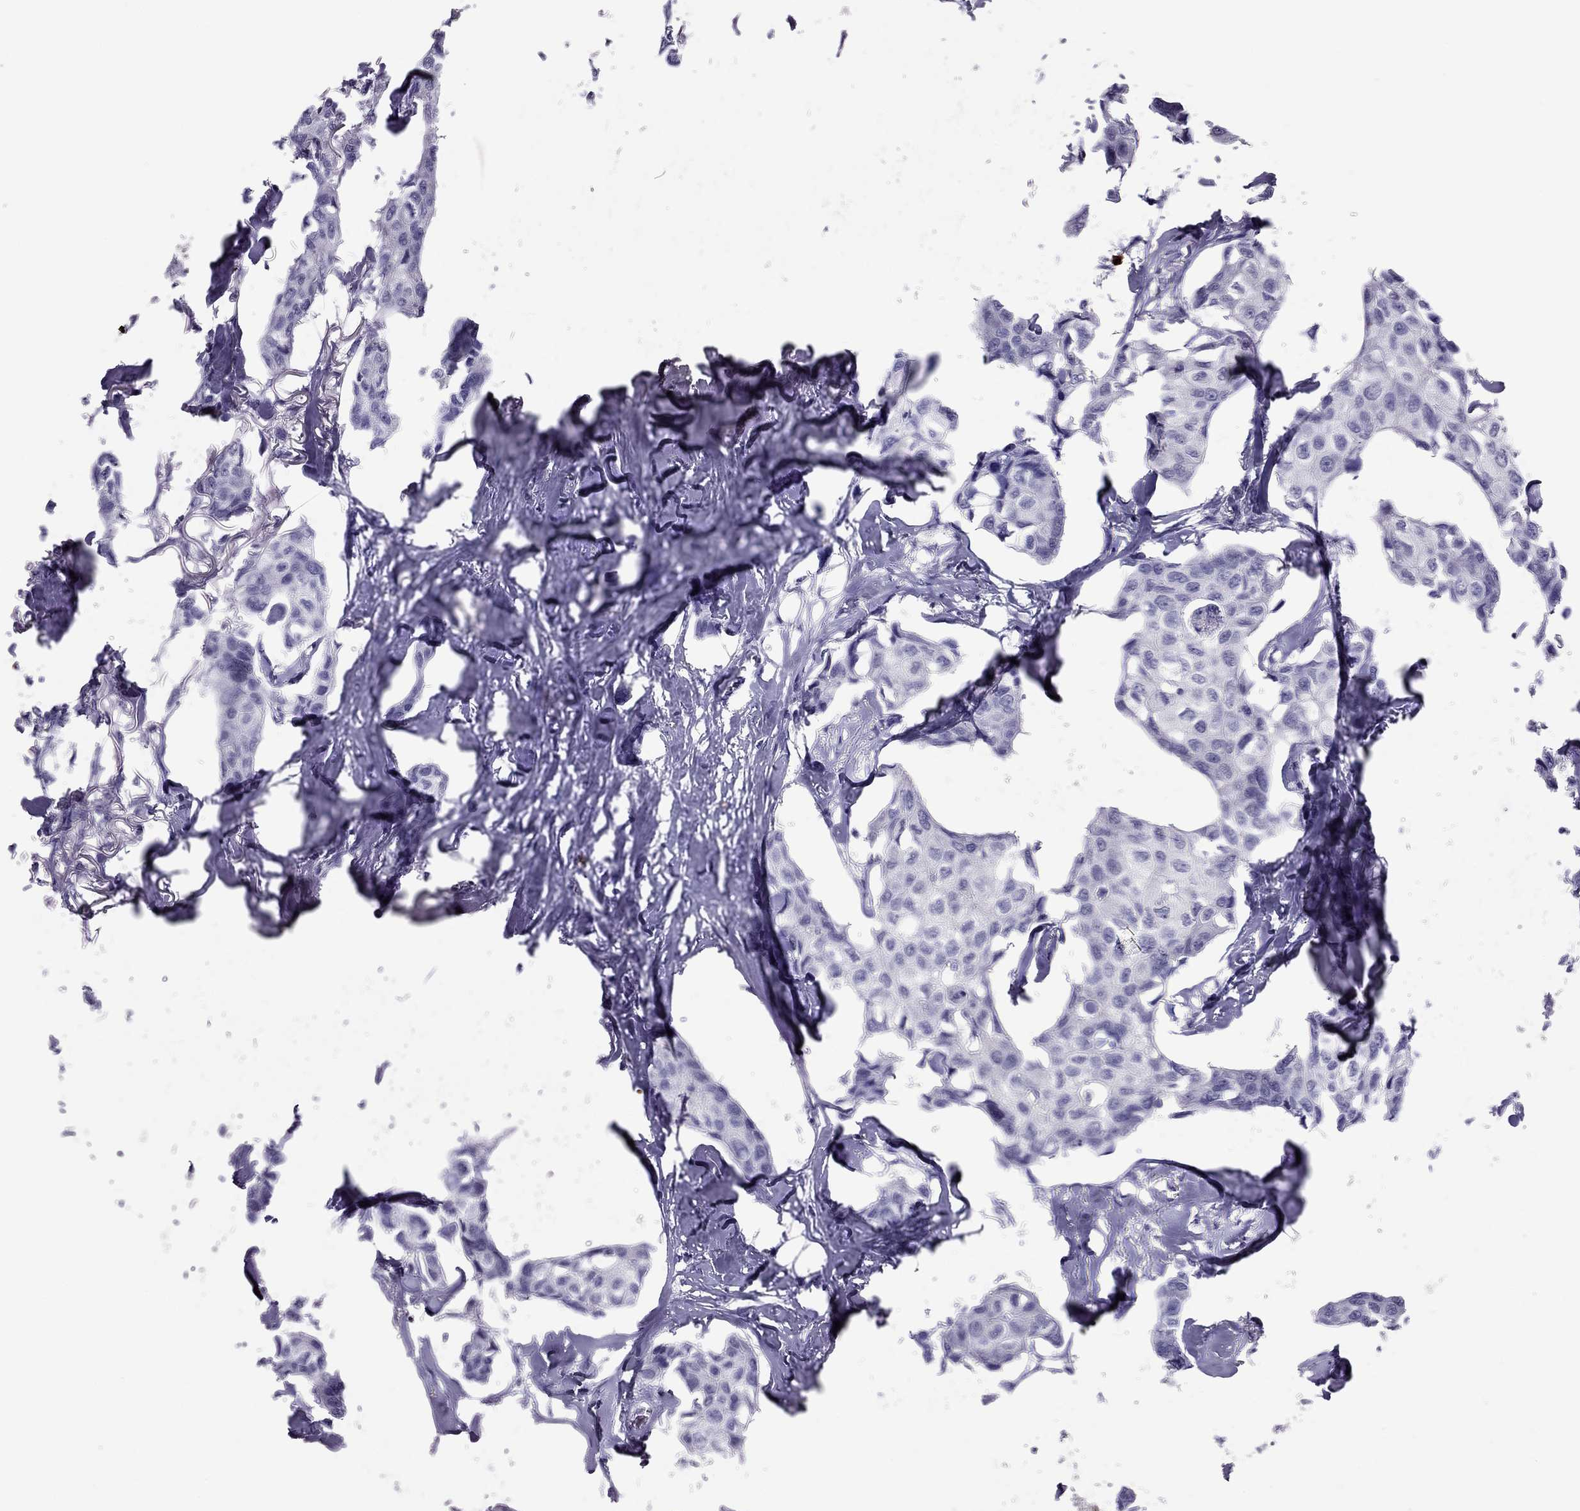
{"staining": {"intensity": "negative", "quantity": "none", "location": "none"}, "tissue": "breast cancer", "cell_type": "Tumor cells", "image_type": "cancer", "snomed": [{"axis": "morphology", "description": "Duct carcinoma"}, {"axis": "topography", "description": "Breast"}], "caption": "A high-resolution image shows immunohistochemistry staining of breast cancer, which demonstrates no significant staining in tumor cells.", "gene": "CCL27", "patient": {"sex": "female", "age": 80}}